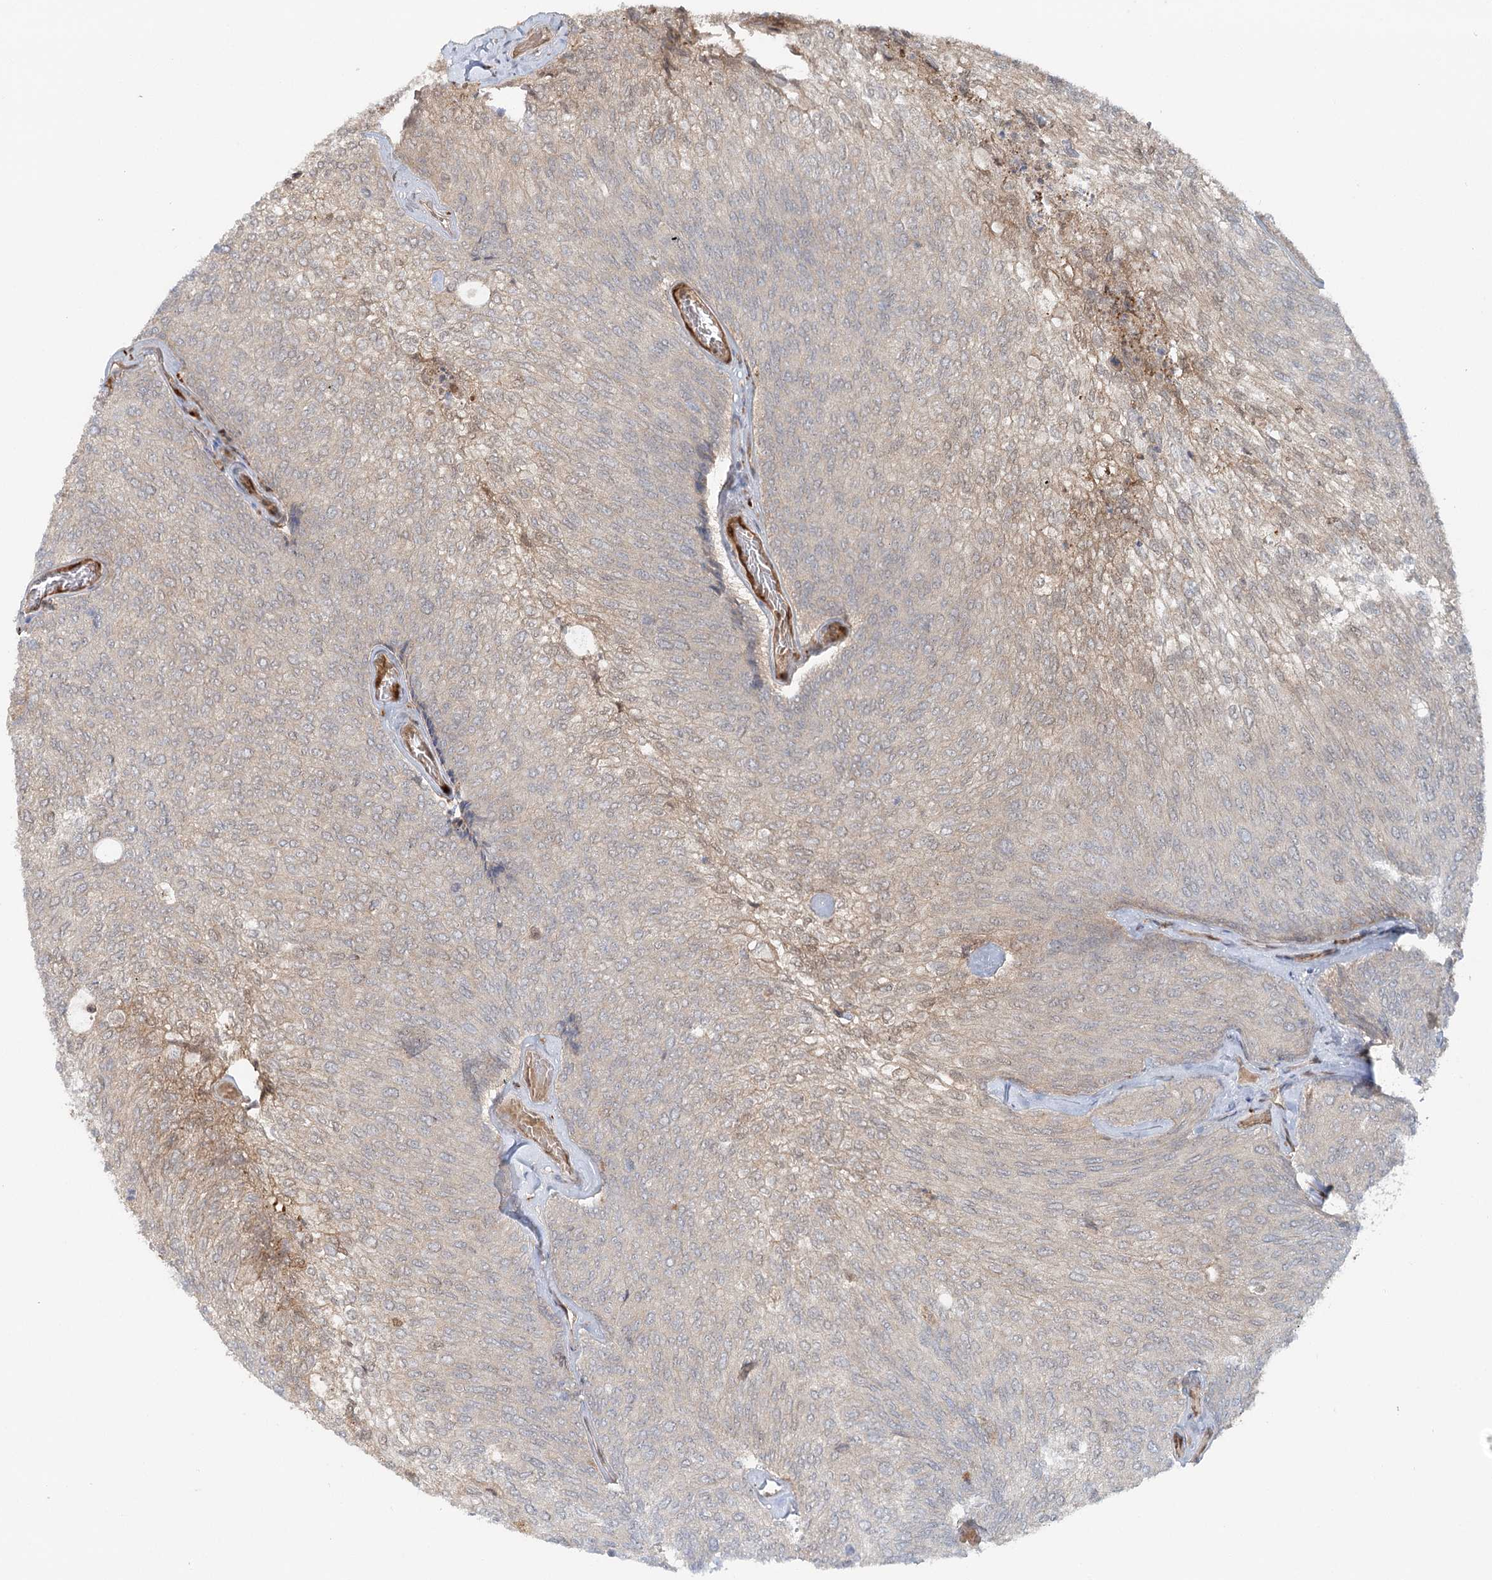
{"staining": {"intensity": "moderate", "quantity": "<25%", "location": "cytoplasmic/membranous,nuclear"}, "tissue": "urothelial cancer", "cell_type": "Tumor cells", "image_type": "cancer", "snomed": [{"axis": "morphology", "description": "Urothelial carcinoma, Low grade"}, {"axis": "topography", "description": "Urinary bladder"}], "caption": "About <25% of tumor cells in human low-grade urothelial carcinoma reveal moderate cytoplasmic/membranous and nuclear protein positivity as visualized by brown immunohistochemical staining.", "gene": "GBE1", "patient": {"sex": "female", "age": 79}}